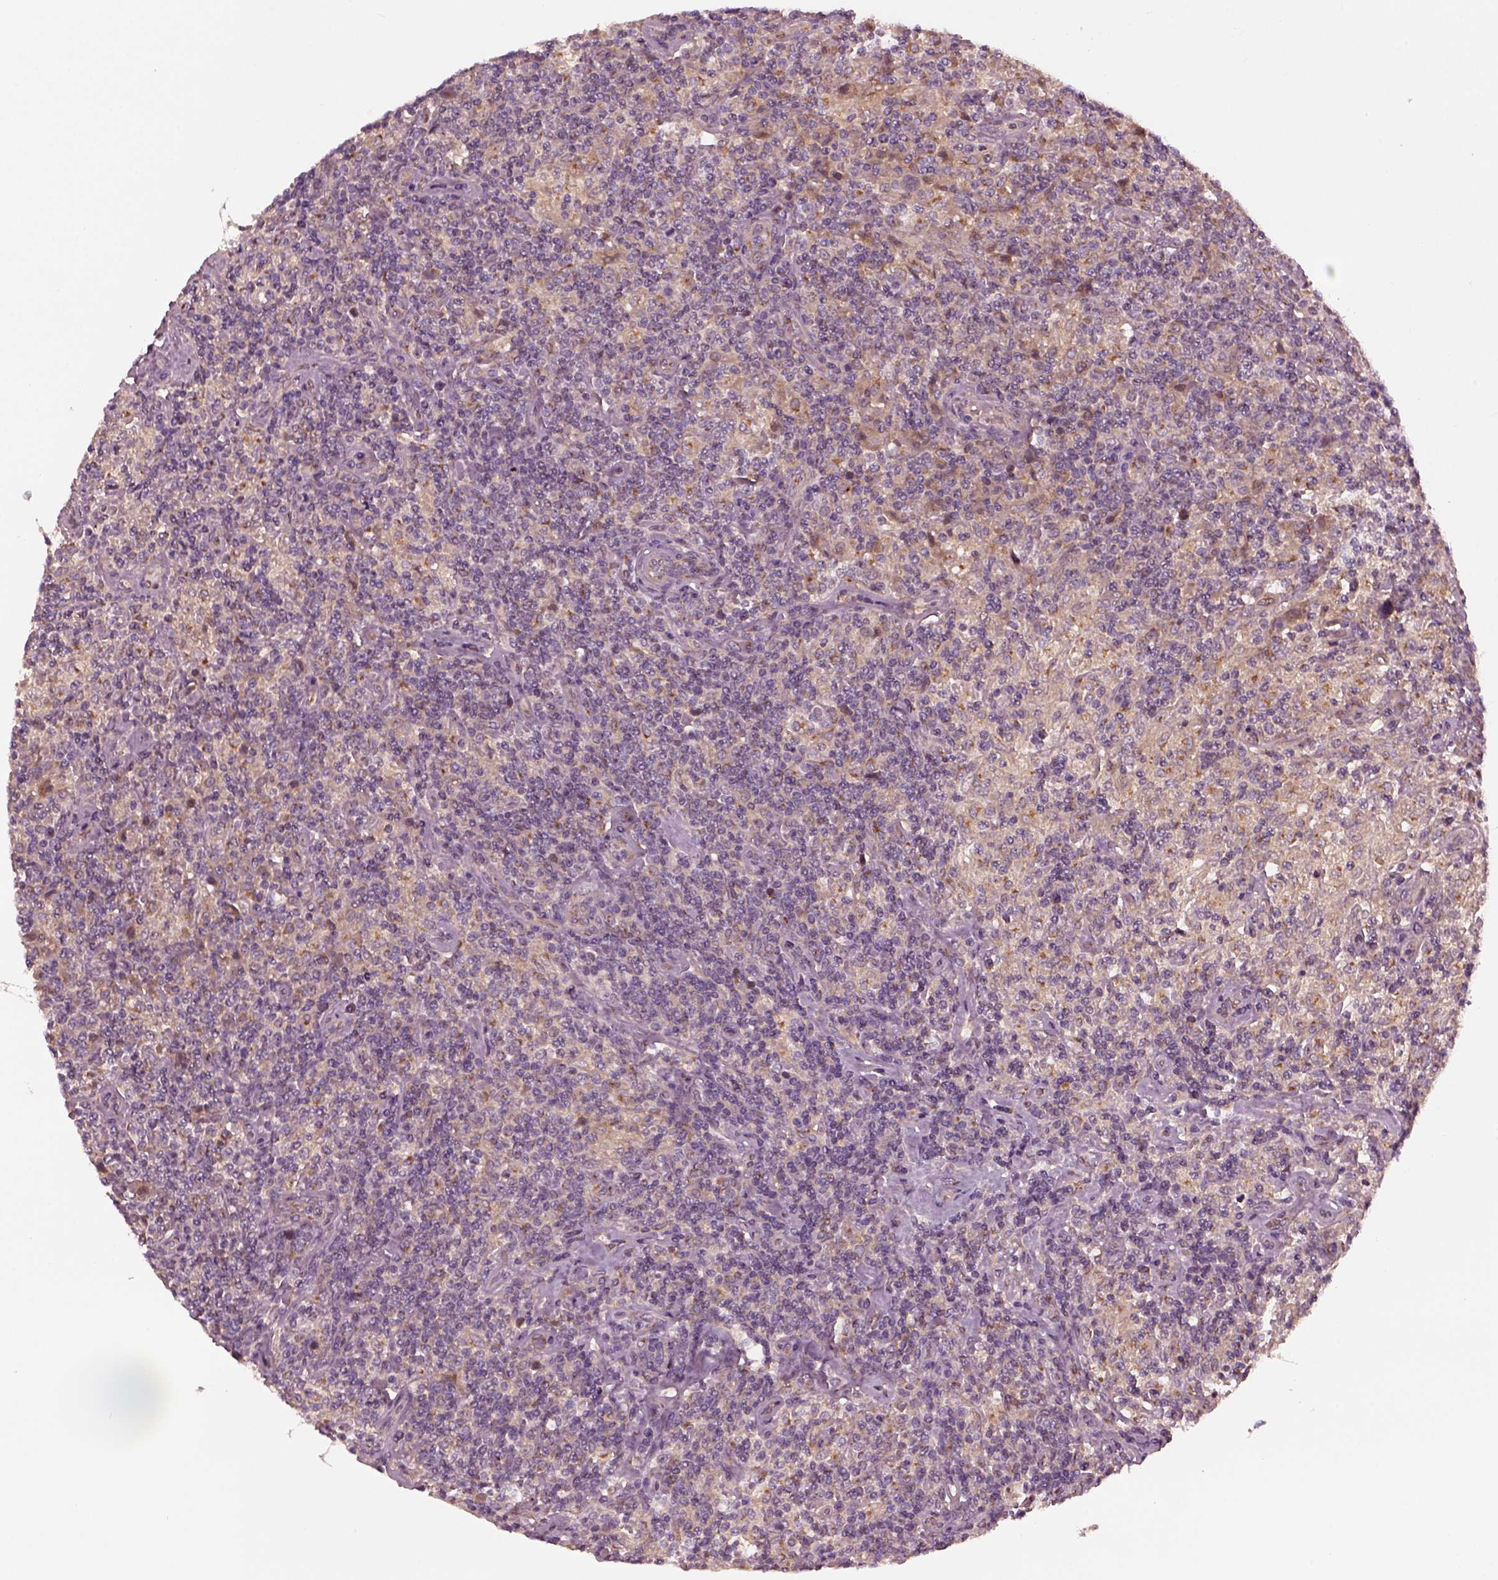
{"staining": {"intensity": "moderate", "quantity": "25%-75%", "location": "cytoplasmic/membranous"}, "tissue": "lymphoma", "cell_type": "Tumor cells", "image_type": "cancer", "snomed": [{"axis": "morphology", "description": "Hodgkin's disease, NOS"}, {"axis": "topography", "description": "Lymph node"}], "caption": "About 25%-75% of tumor cells in human Hodgkin's disease show moderate cytoplasmic/membranous protein staining as visualized by brown immunohistochemical staining.", "gene": "RUFY3", "patient": {"sex": "male", "age": 70}}